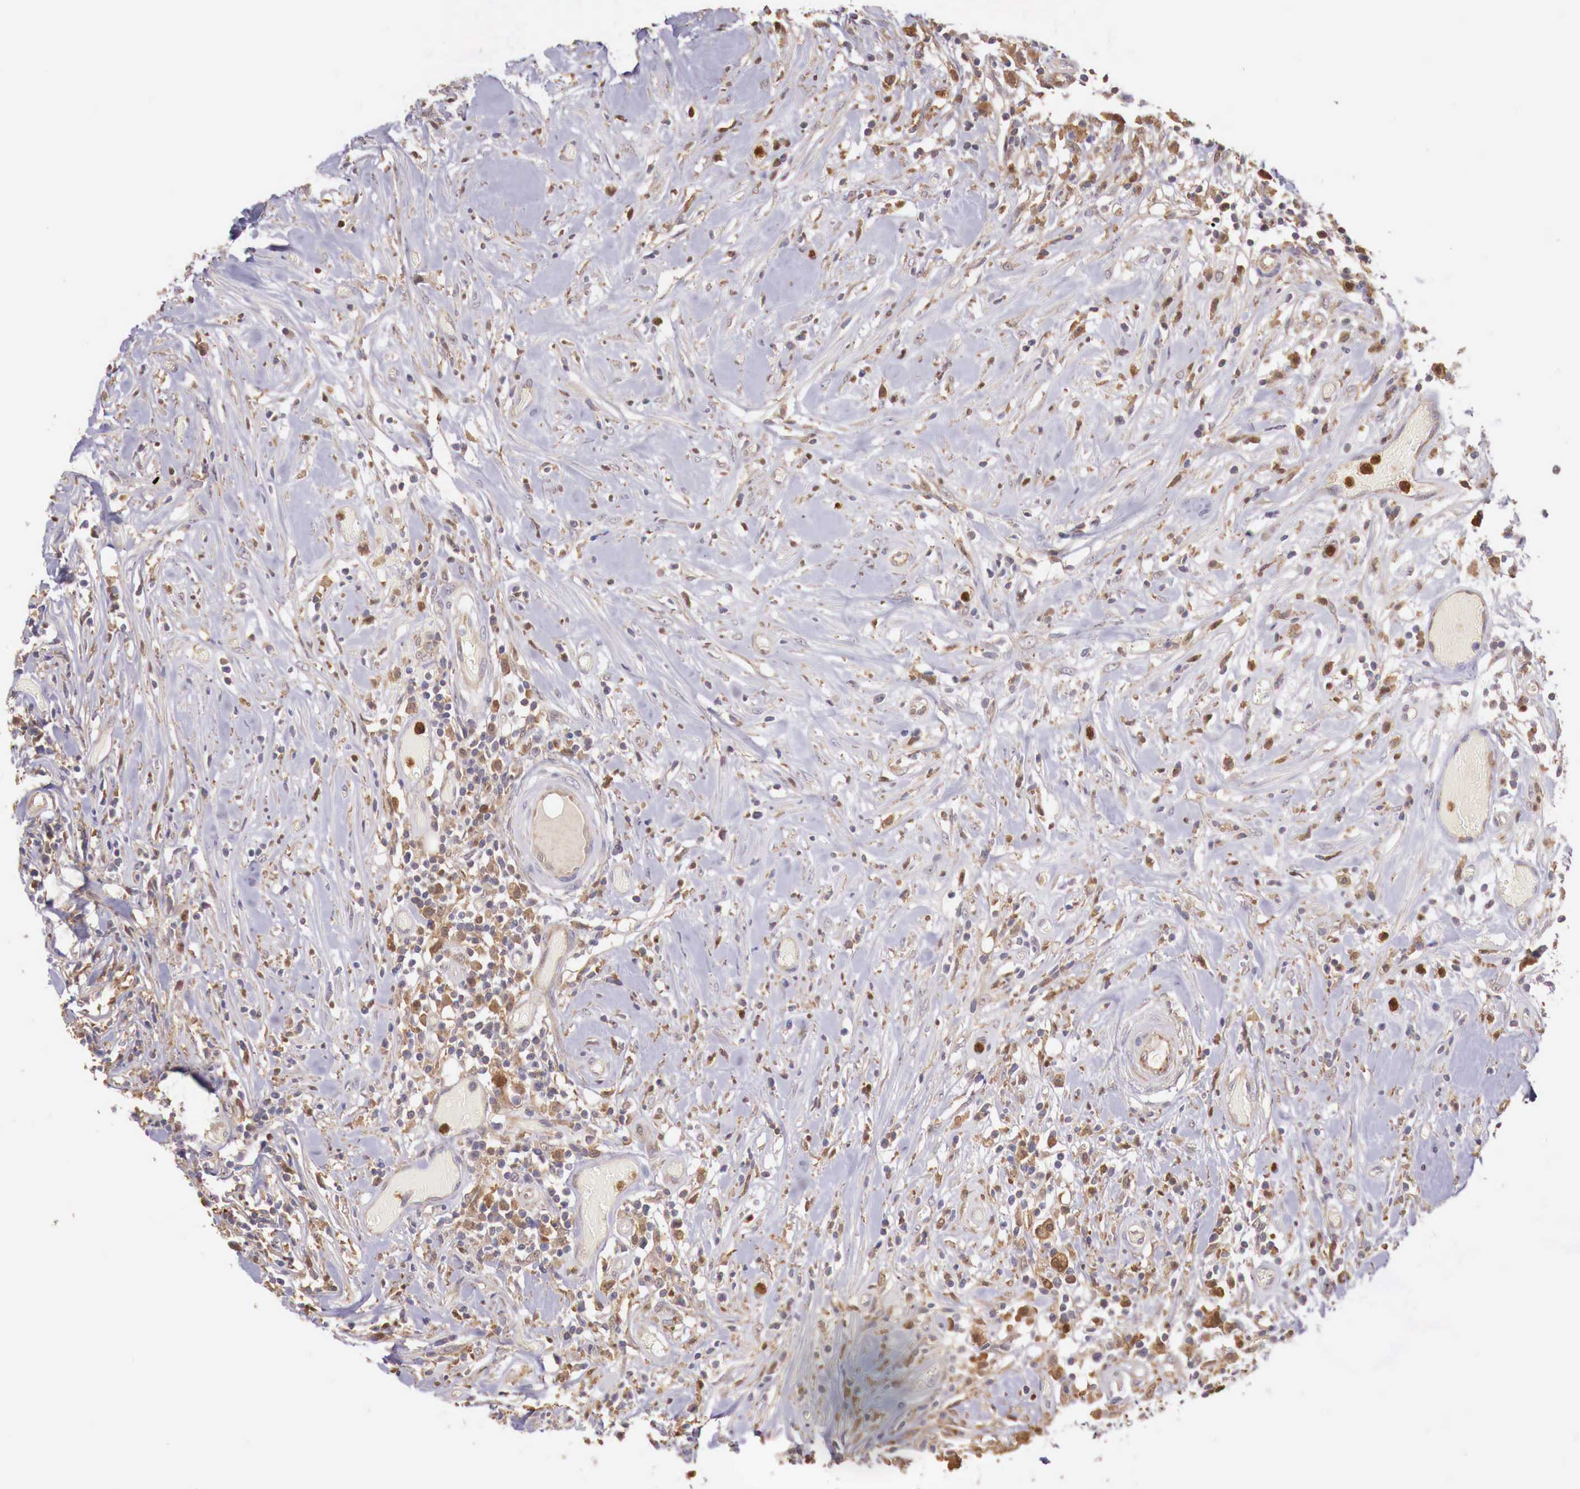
{"staining": {"intensity": "moderate", "quantity": "25%-75%", "location": "cytoplasmic/membranous"}, "tissue": "lymphoma", "cell_type": "Tumor cells", "image_type": "cancer", "snomed": [{"axis": "morphology", "description": "Malignant lymphoma, non-Hodgkin's type, High grade"}, {"axis": "topography", "description": "Colon"}], "caption": "Tumor cells display moderate cytoplasmic/membranous staining in about 25%-75% of cells in malignant lymphoma, non-Hodgkin's type (high-grade). The protein is stained brown, and the nuclei are stained in blue (DAB (3,3'-diaminobenzidine) IHC with brightfield microscopy, high magnification).", "gene": "GAB2", "patient": {"sex": "male", "age": 82}}